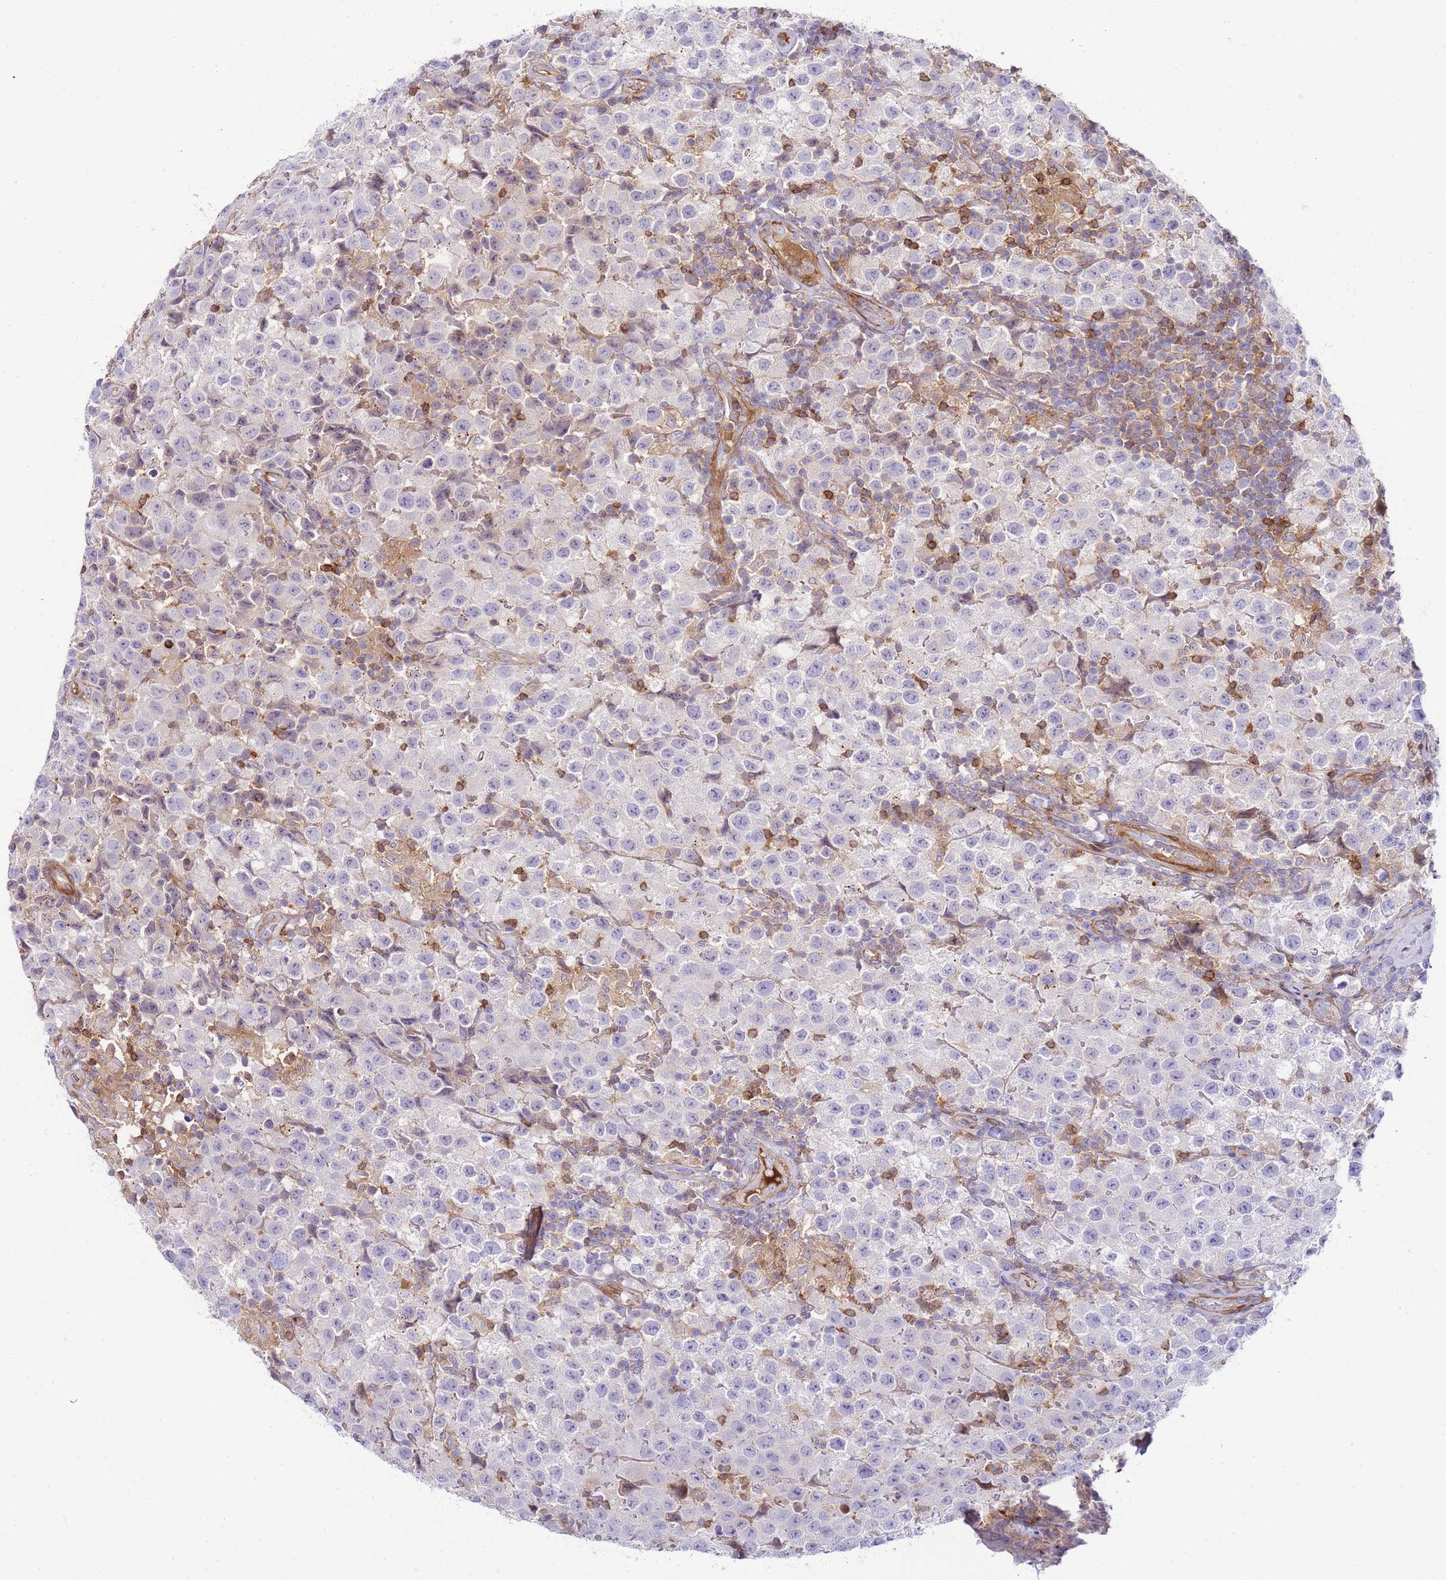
{"staining": {"intensity": "negative", "quantity": "none", "location": "none"}, "tissue": "testis cancer", "cell_type": "Tumor cells", "image_type": "cancer", "snomed": [{"axis": "morphology", "description": "Seminoma, NOS"}, {"axis": "morphology", "description": "Carcinoma, Embryonal, NOS"}, {"axis": "topography", "description": "Testis"}], "caption": "Human seminoma (testis) stained for a protein using immunohistochemistry shows no positivity in tumor cells.", "gene": "FBN3", "patient": {"sex": "male", "age": 41}}